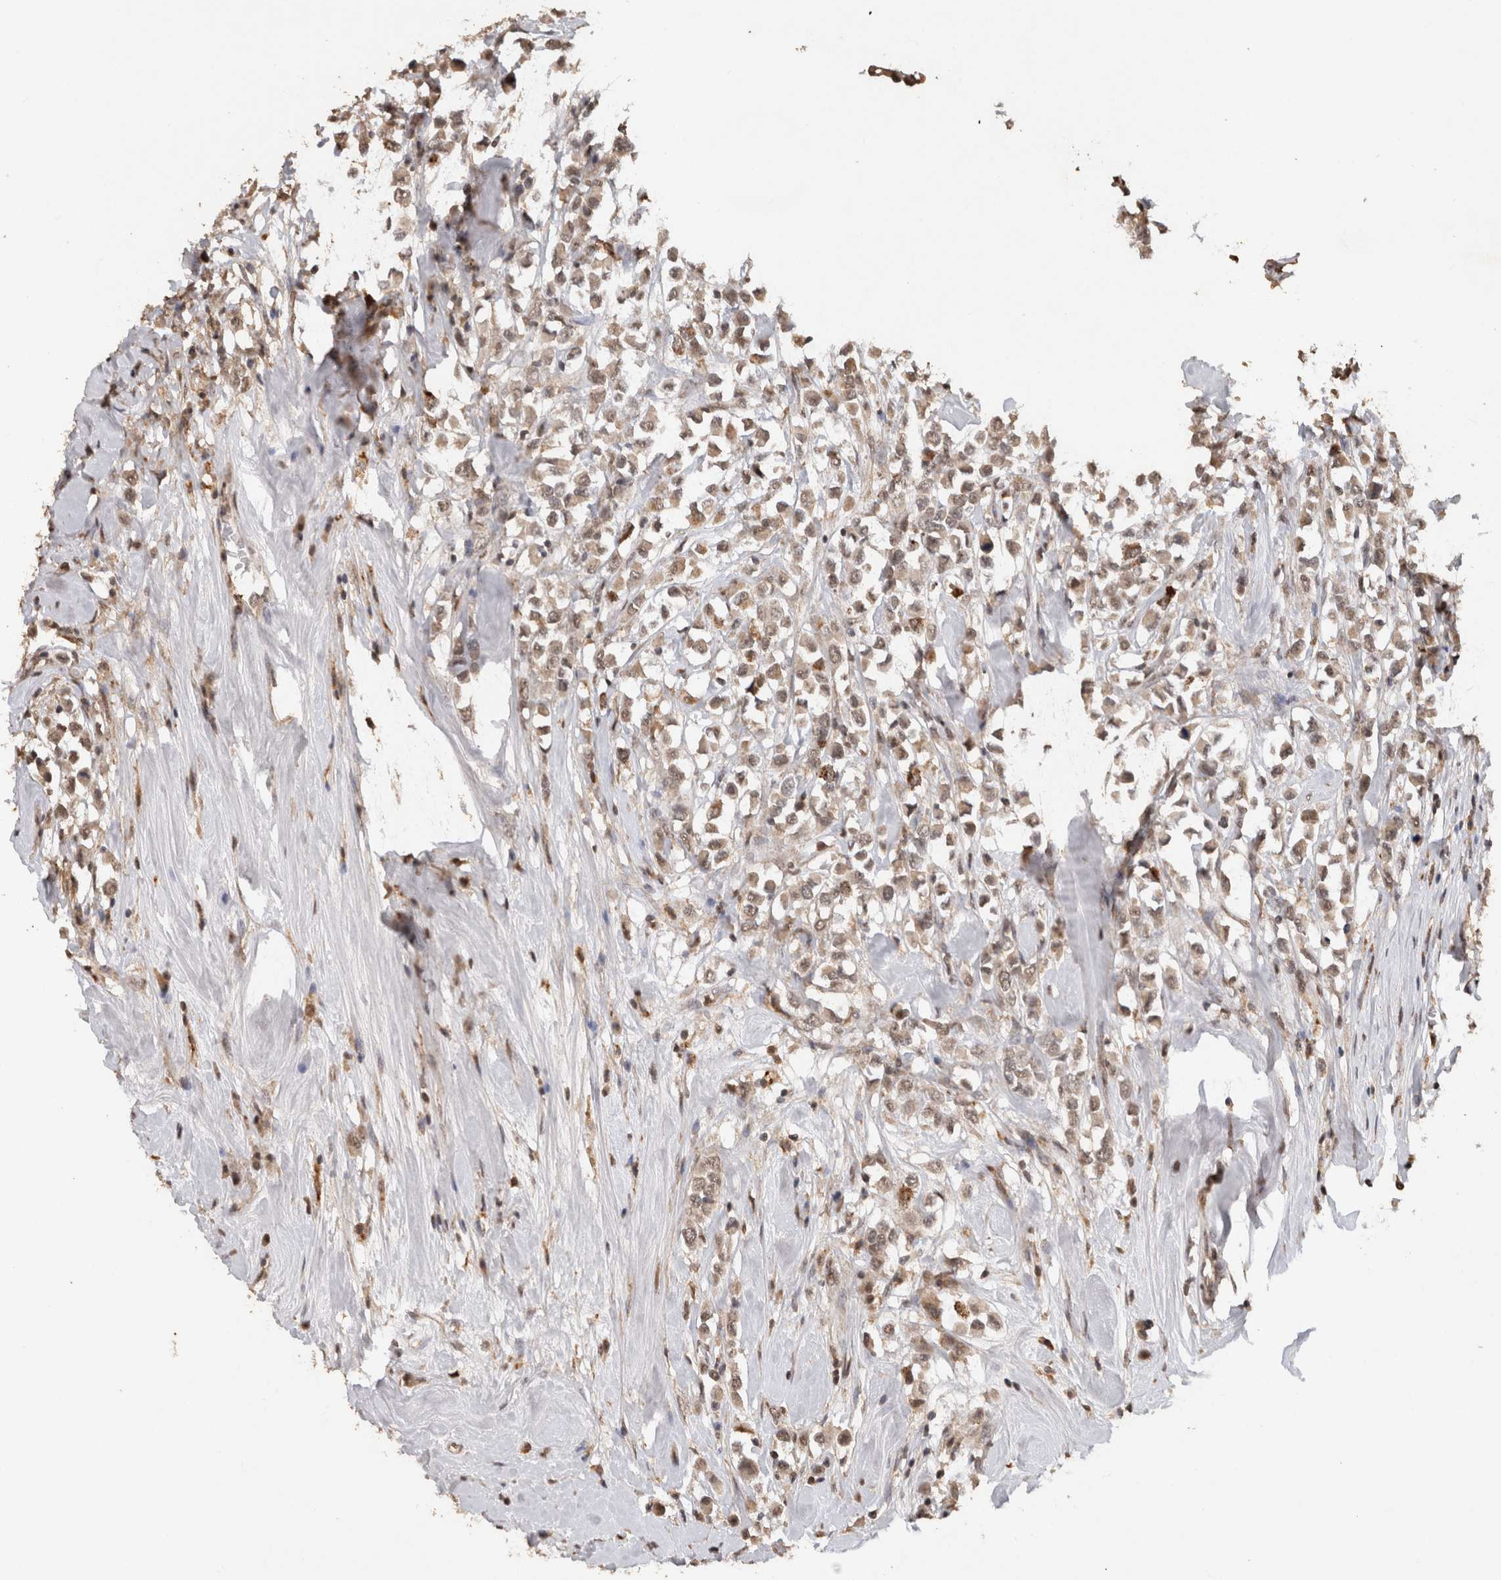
{"staining": {"intensity": "moderate", "quantity": ">75%", "location": "cytoplasmic/membranous,nuclear"}, "tissue": "breast cancer", "cell_type": "Tumor cells", "image_type": "cancer", "snomed": [{"axis": "morphology", "description": "Duct carcinoma"}, {"axis": "topography", "description": "Breast"}], "caption": "Immunohistochemistry image of intraductal carcinoma (breast) stained for a protein (brown), which displays medium levels of moderate cytoplasmic/membranous and nuclear expression in approximately >75% of tumor cells.", "gene": "KEAP1", "patient": {"sex": "female", "age": 61}}